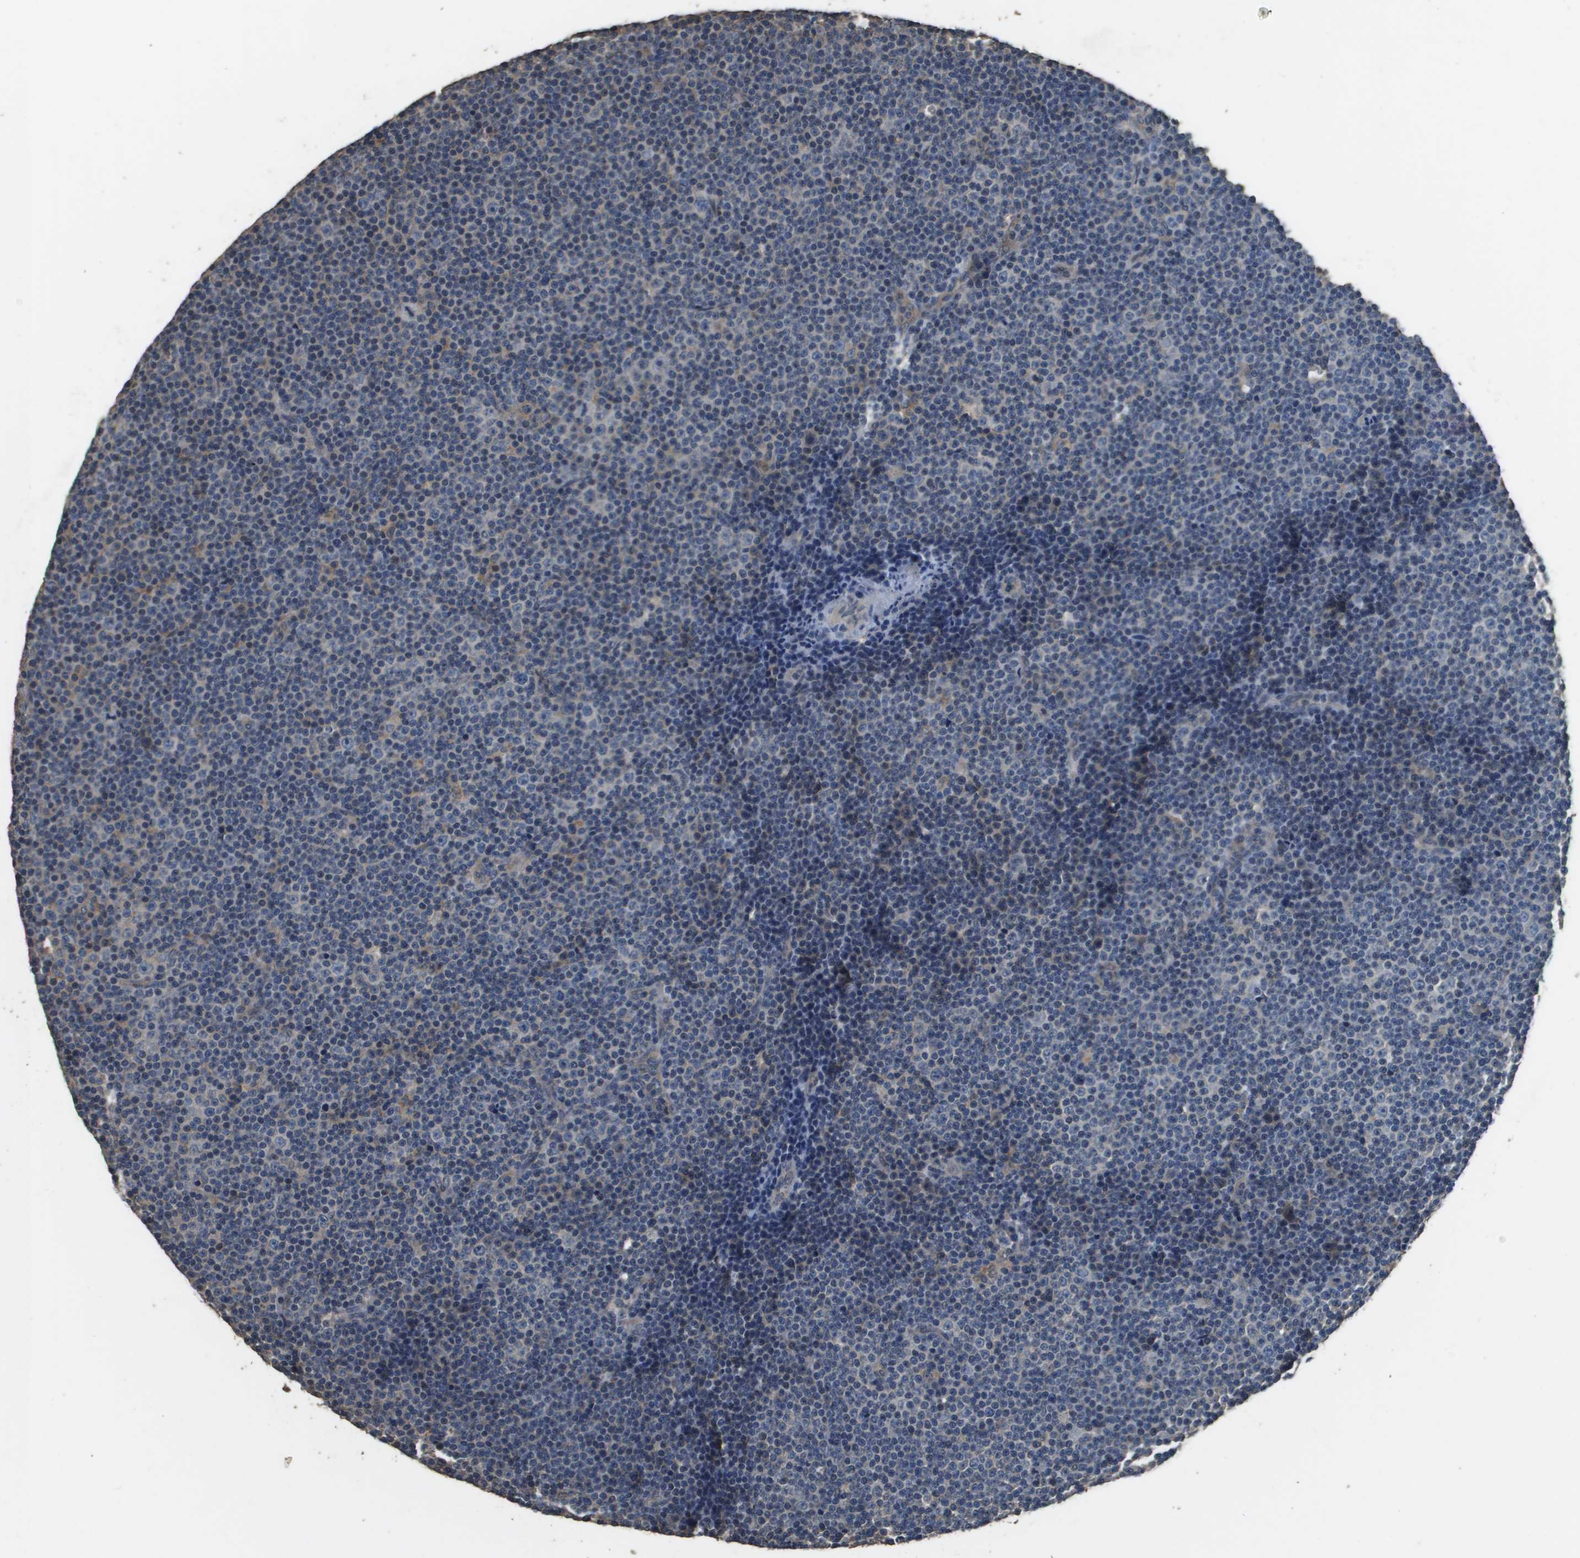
{"staining": {"intensity": "weak", "quantity": "<25%", "location": "cytoplasmic/membranous"}, "tissue": "lymphoma", "cell_type": "Tumor cells", "image_type": "cancer", "snomed": [{"axis": "morphology", "description": "Malignant lymphoma, non-Hodgkin's type, Low grade"}, {"axis": "topography", "description": "Lymph node"}], "caption": "An immunohistochemistry (IHC) histopathology image of lymphoma is shown. There is no staining in tumor cells of lymphoma.", "gene": "RAB6B", "patient": {"sex": "female", "age": 67}}